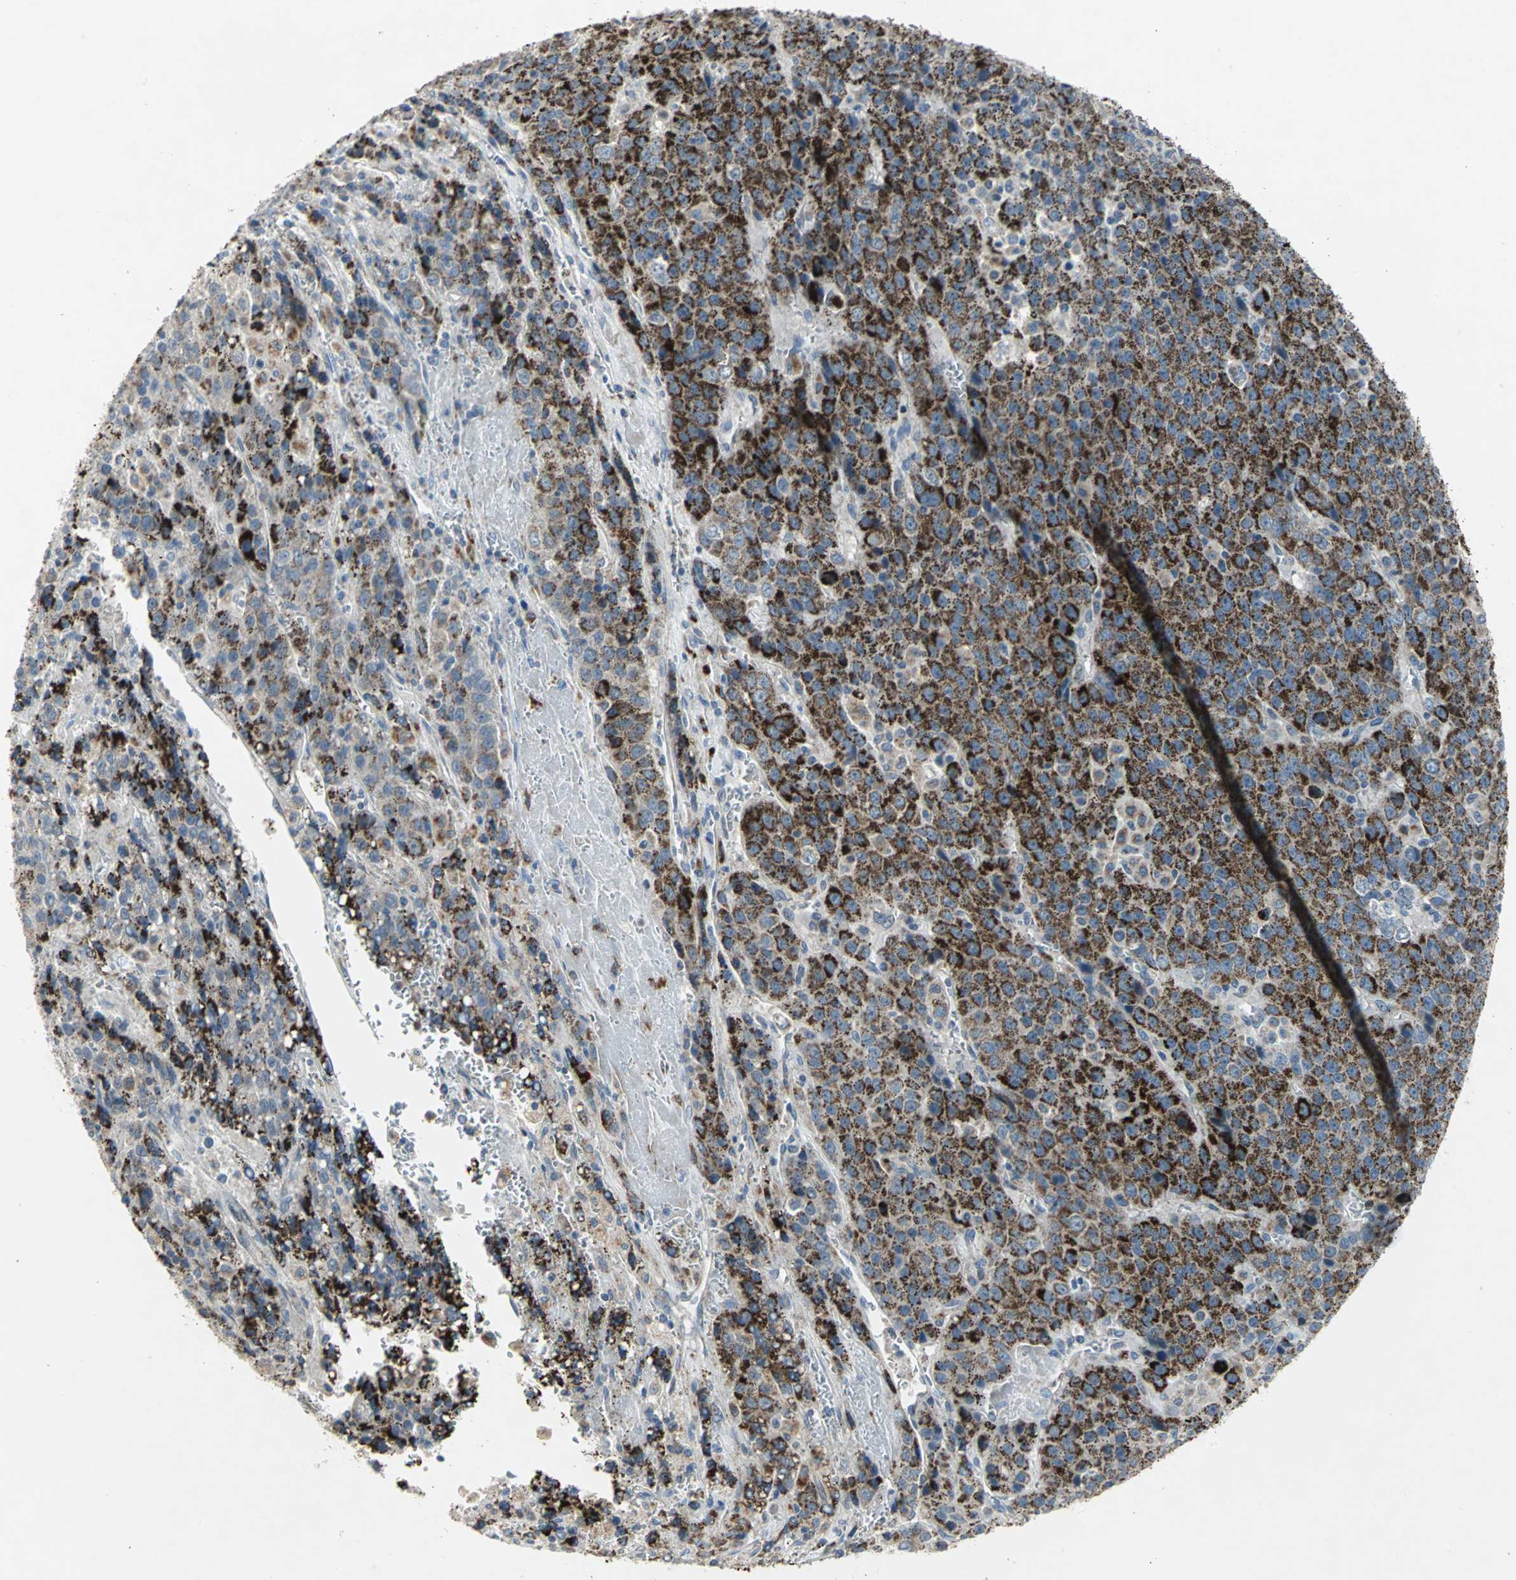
{"staining": {"intensity": "strong", "quantity": ">75%", "location": "cytoplasmic/membranous"}, "tissue": "liver cancer", "cell_type": "Tumor cells", "image_type": "cancer", "snomed": [{"axis": "morphology", "description": "Carcinoma, Hepatocellular, NOS"}, {"axis": "topography", "description": "Liver"}], "caption": "Immunohistochemistry (IHC) image of neoplastic tissue: liver cancer stained using immunohistochemistry (IHC) exhibits high levels of strong protein expression localized specifically in the cytoplasmic/membranous of tumor cells, appearing as a cytoplasmic/membranous brown color.", "gene": "SPPL2B", "patient": {"sex": "female", "age": 53}}